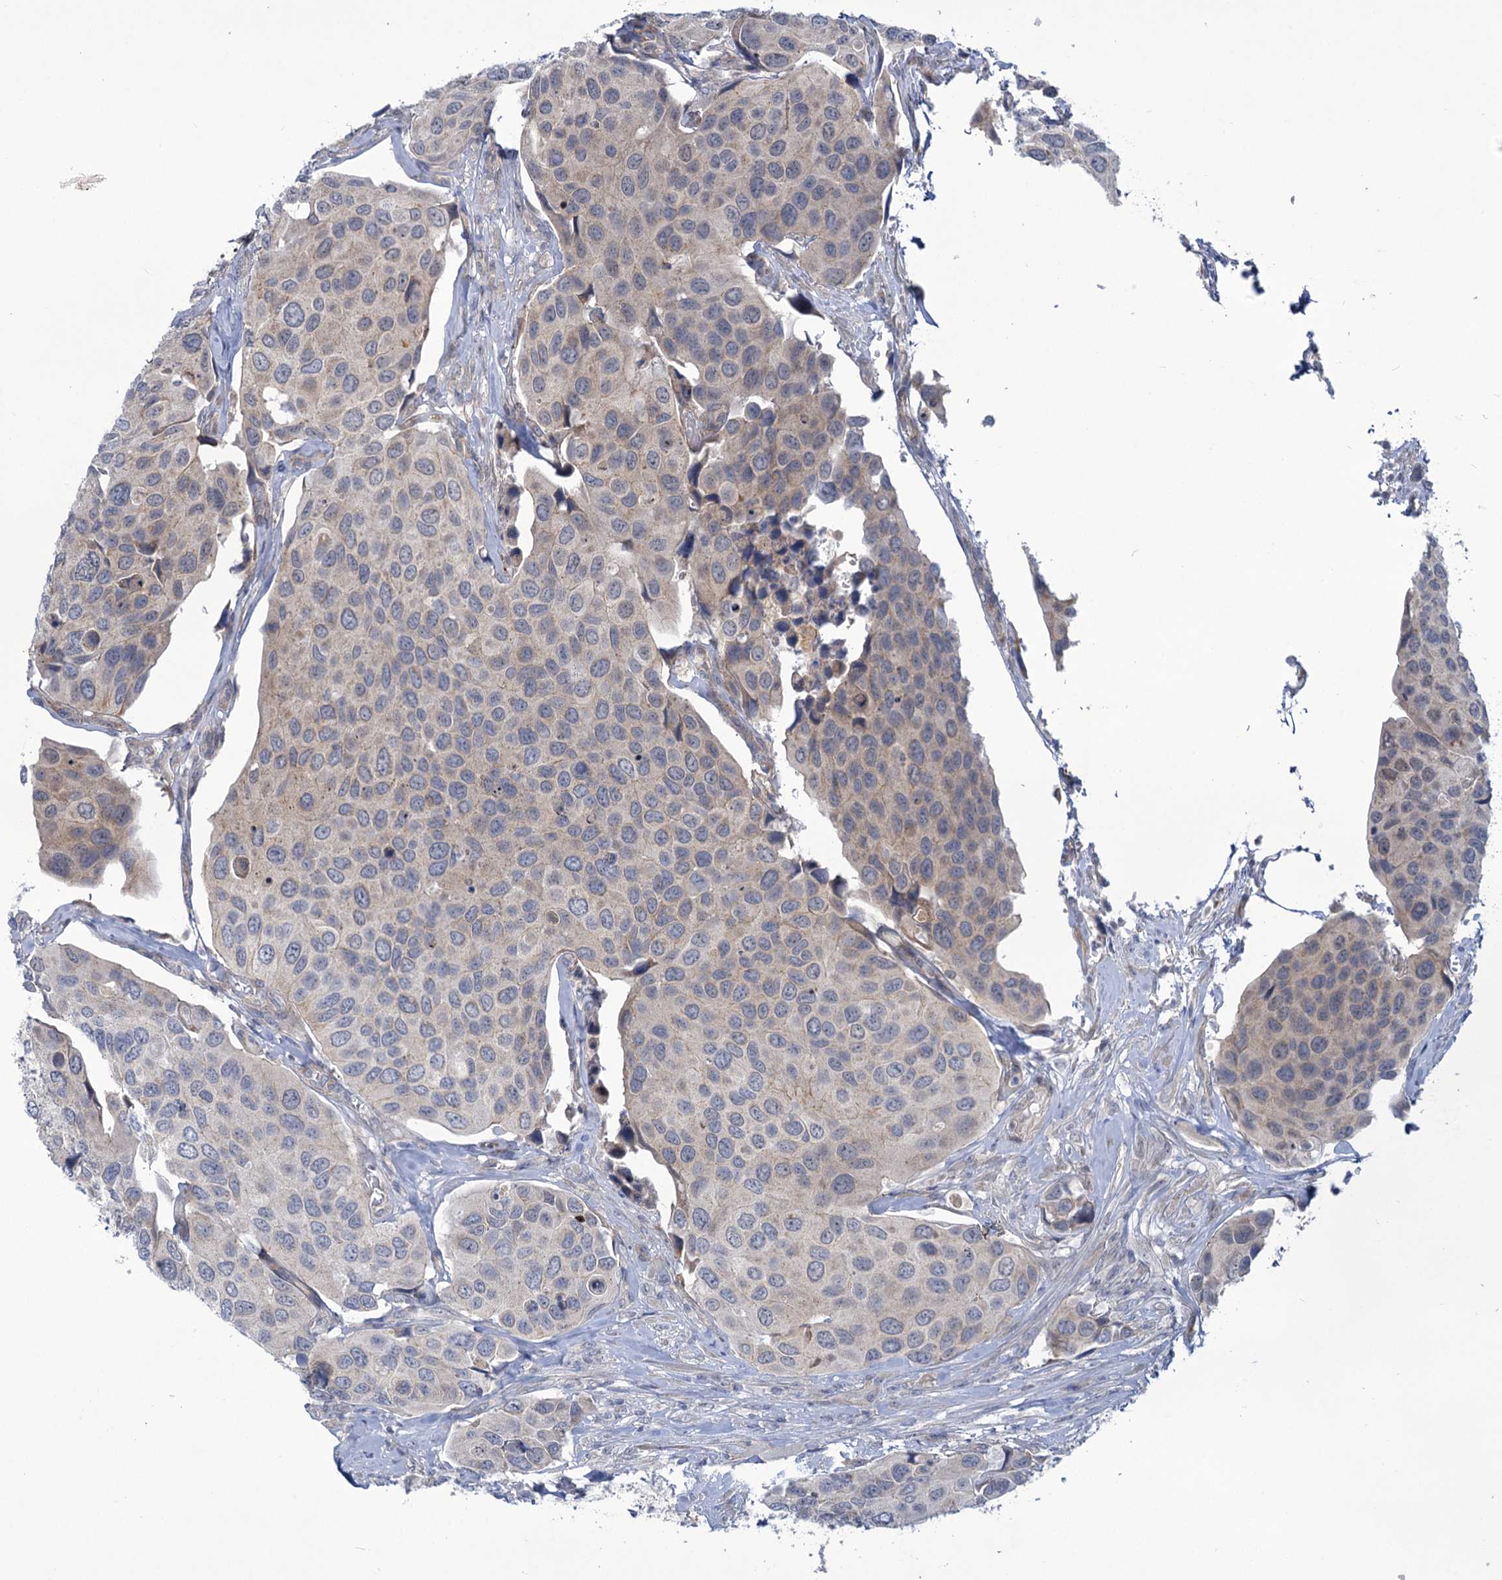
{"staining": {"intensity": "negative", "quantity": "none", "location": "none"}, "tissue": "urothelial cancer", "cell_type": "Tumor cells", "image_type": "cancer", "snomed": [{"axis": "morphology", "description": "Urothelial carcinoma, High grade"}, {"axis": "topography", "description": "Urinary bladder"}], "caption": "Tumor cells are negative for brown protein staining in high-grade urothelial carcinoma.", "gene": "MBLAC2", "patient": {"sex": "male", "age": 74}}